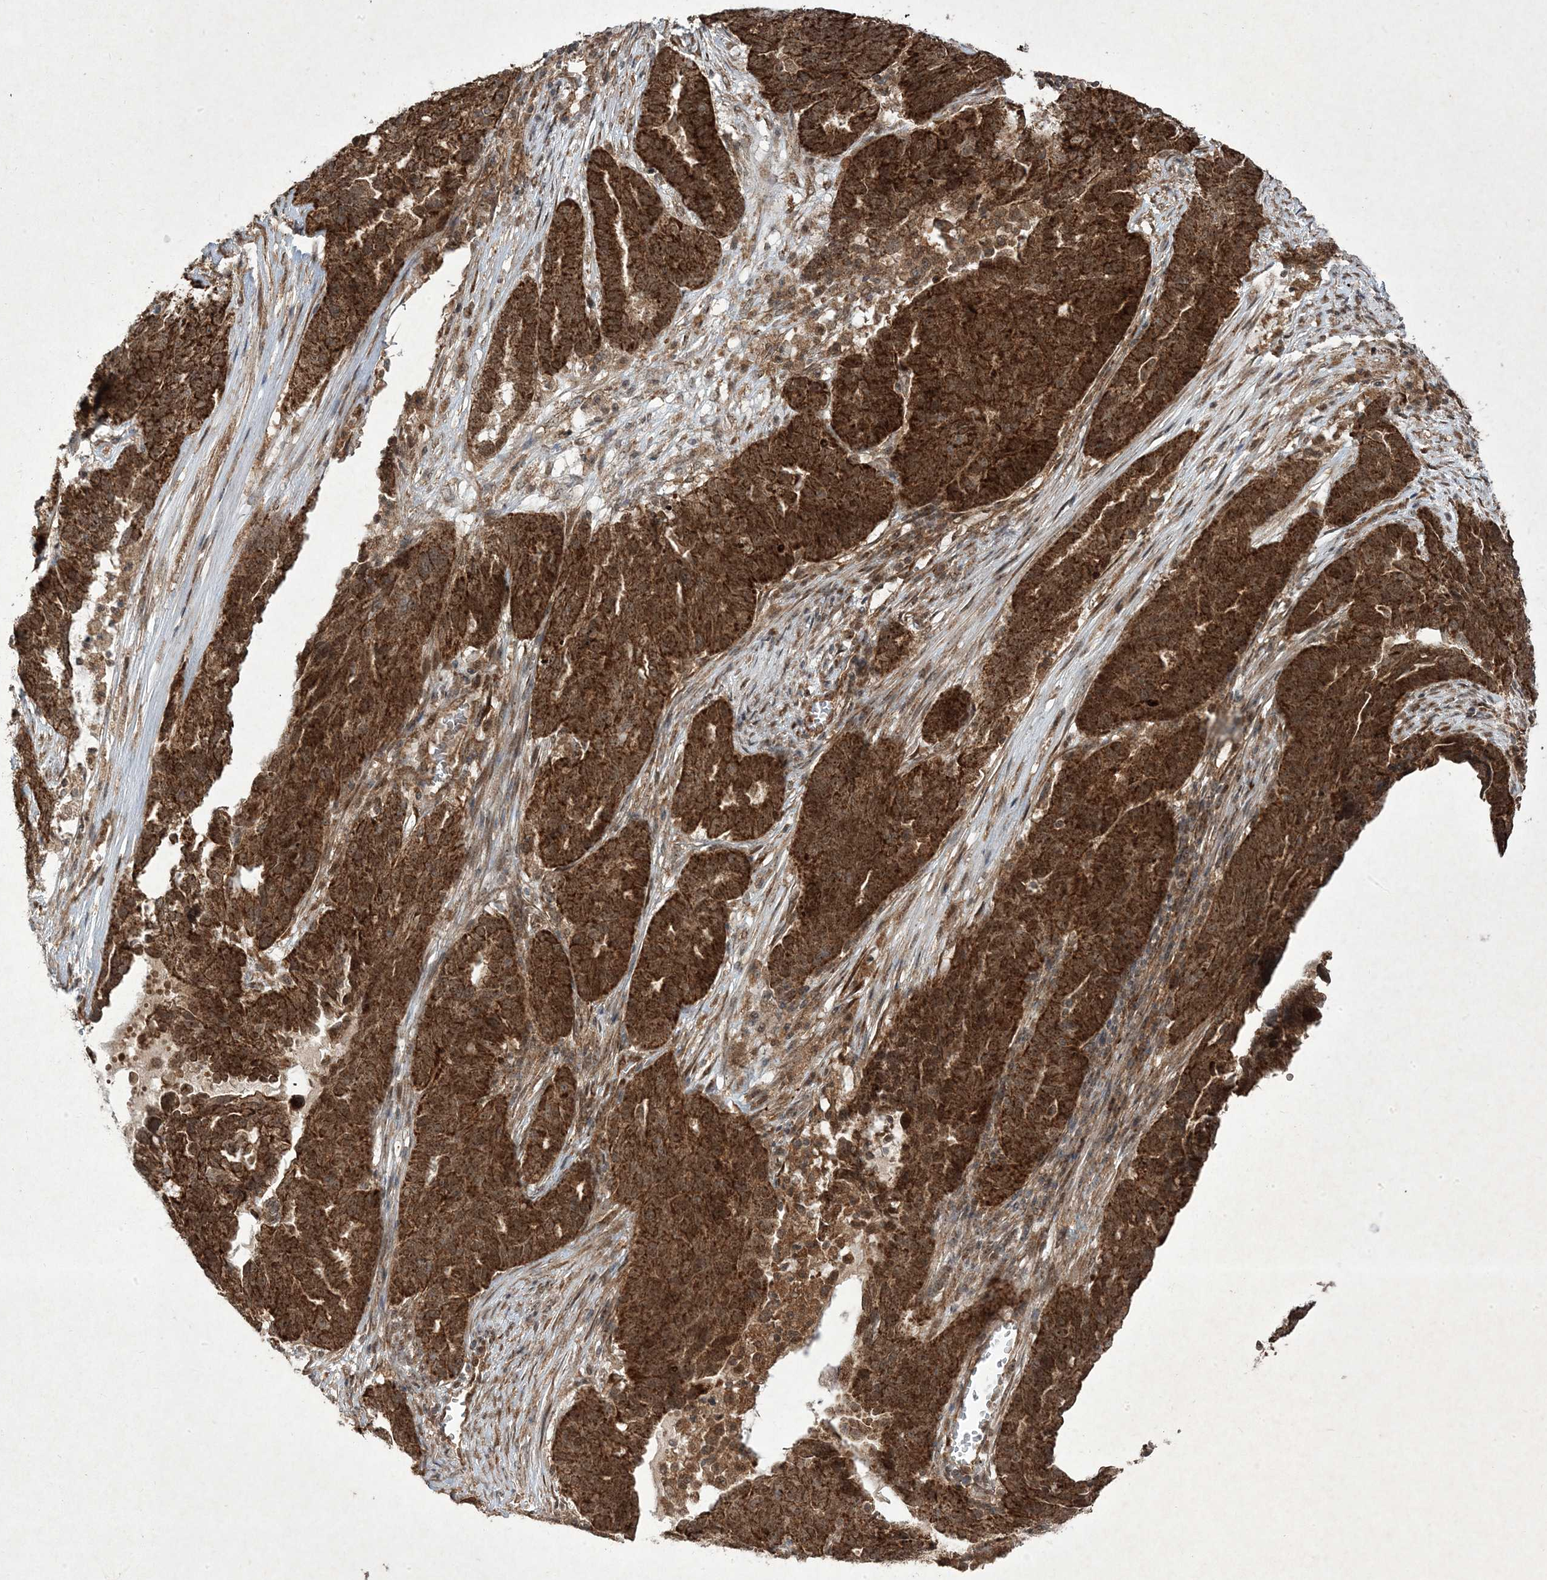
{"staining": {"intensity": "strong", "quantity": ">75%", "location": "cytoplasmic/membranous,nuclear"}, "tissue": "ovarian cancer", "cell_type": "Tumor cells", "image_type": "cancer", "snomed": [{"axis": "morphology", "description": "Cystadenocarcinoma, serous, NOS"}, {"axis": "topography", "description": "Ovary"}], "caption": "Serous cystadenocarcinoma (ovarian) stained with a brown dye shows strong cytoplasmic/membranous and nuclear positive positivity in about >75% of tumor cells.", "gene": "PLEKHM2", "patient": {"sex": "female", "age": 59}}